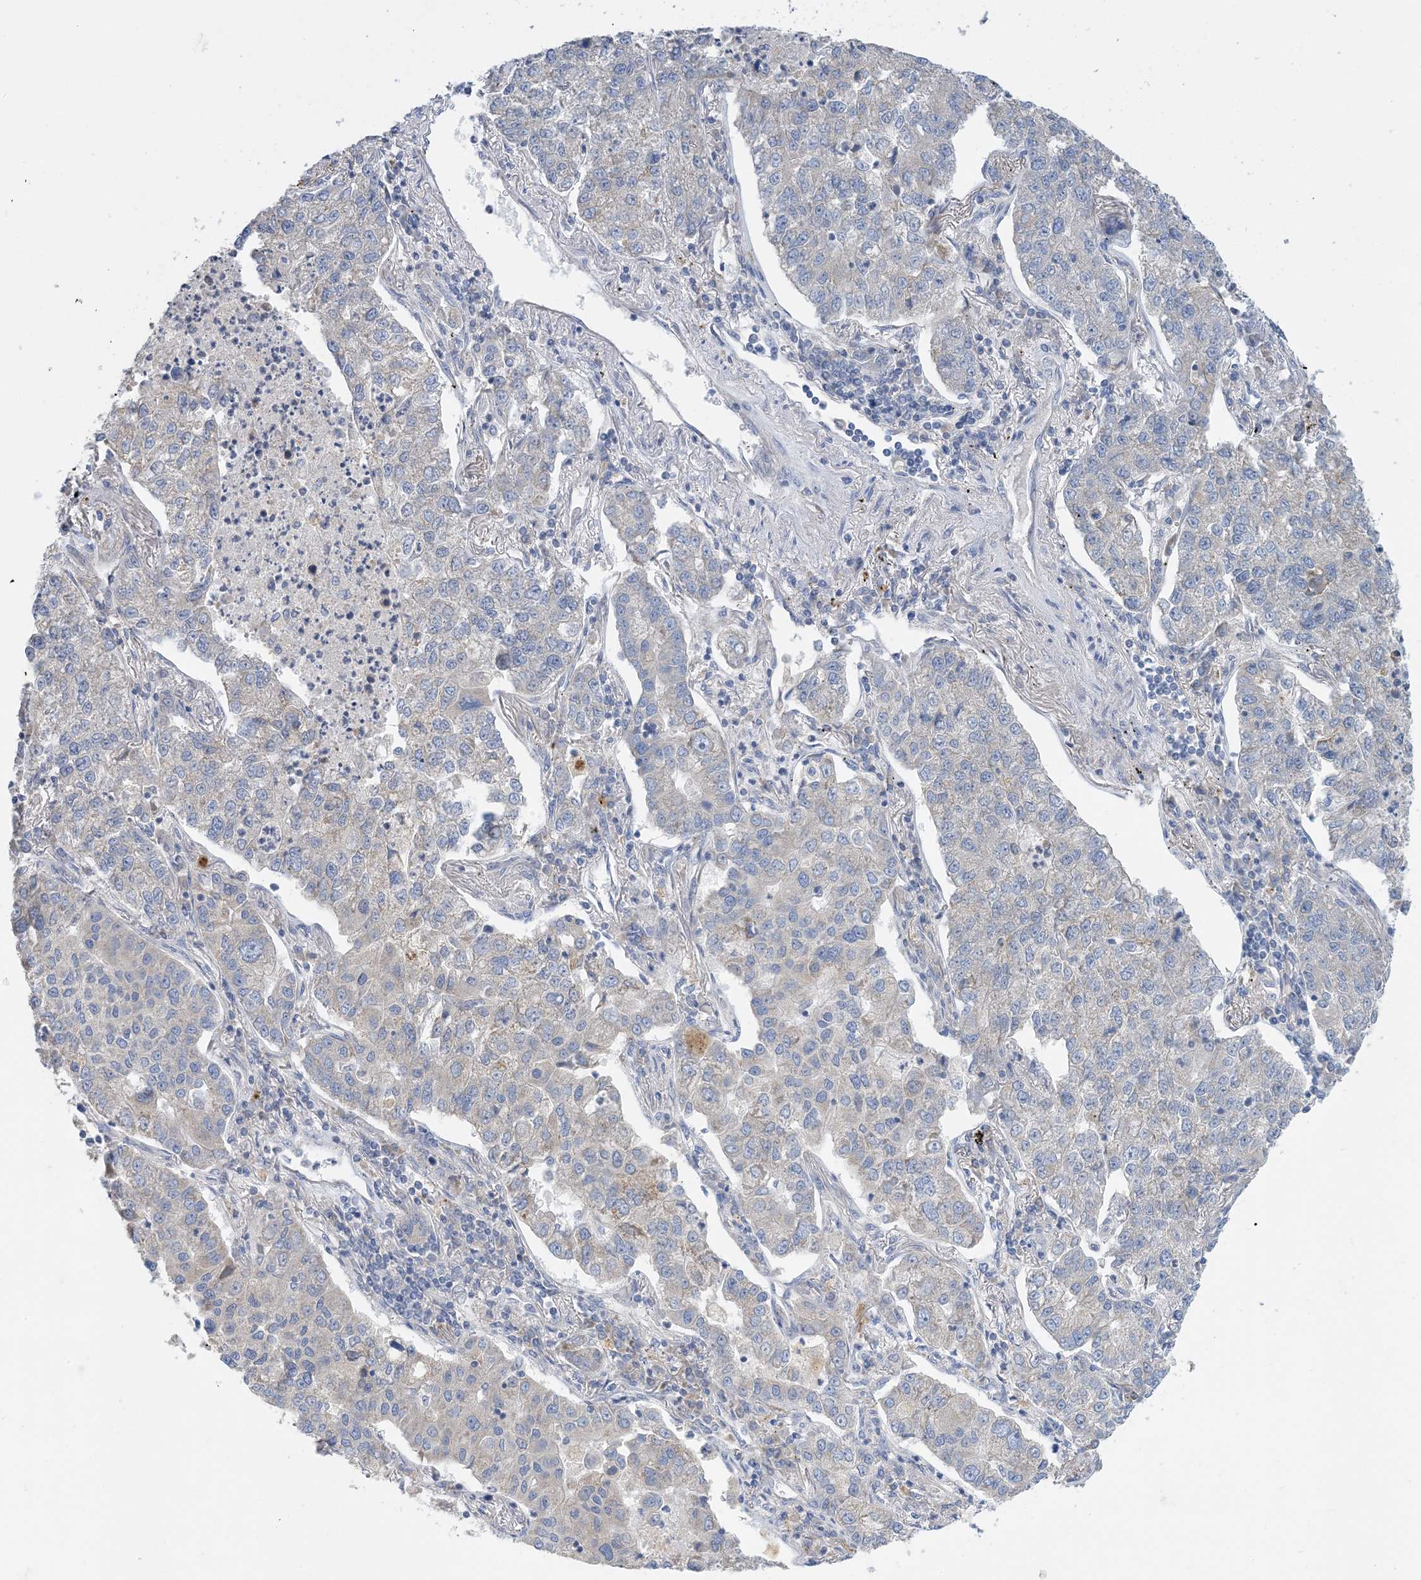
{"staining": {"intensity": "negative", "quantity": "none", "location": "none"}, "tissue": "lung cancer", "cell_type": "Tumor cells", "image_type": "cancer", "snomed": [{"axis": "morphology", "description": "Adenocarcinoma, NOS"}, {"axis": "topography", "description": "Lung"}], "caption": "IHC of human lung adenocarcinoma shows no positivity in tumor cells.", "gene": "ZCCHC18", "patient": {"sex": "male", "age": 49}}